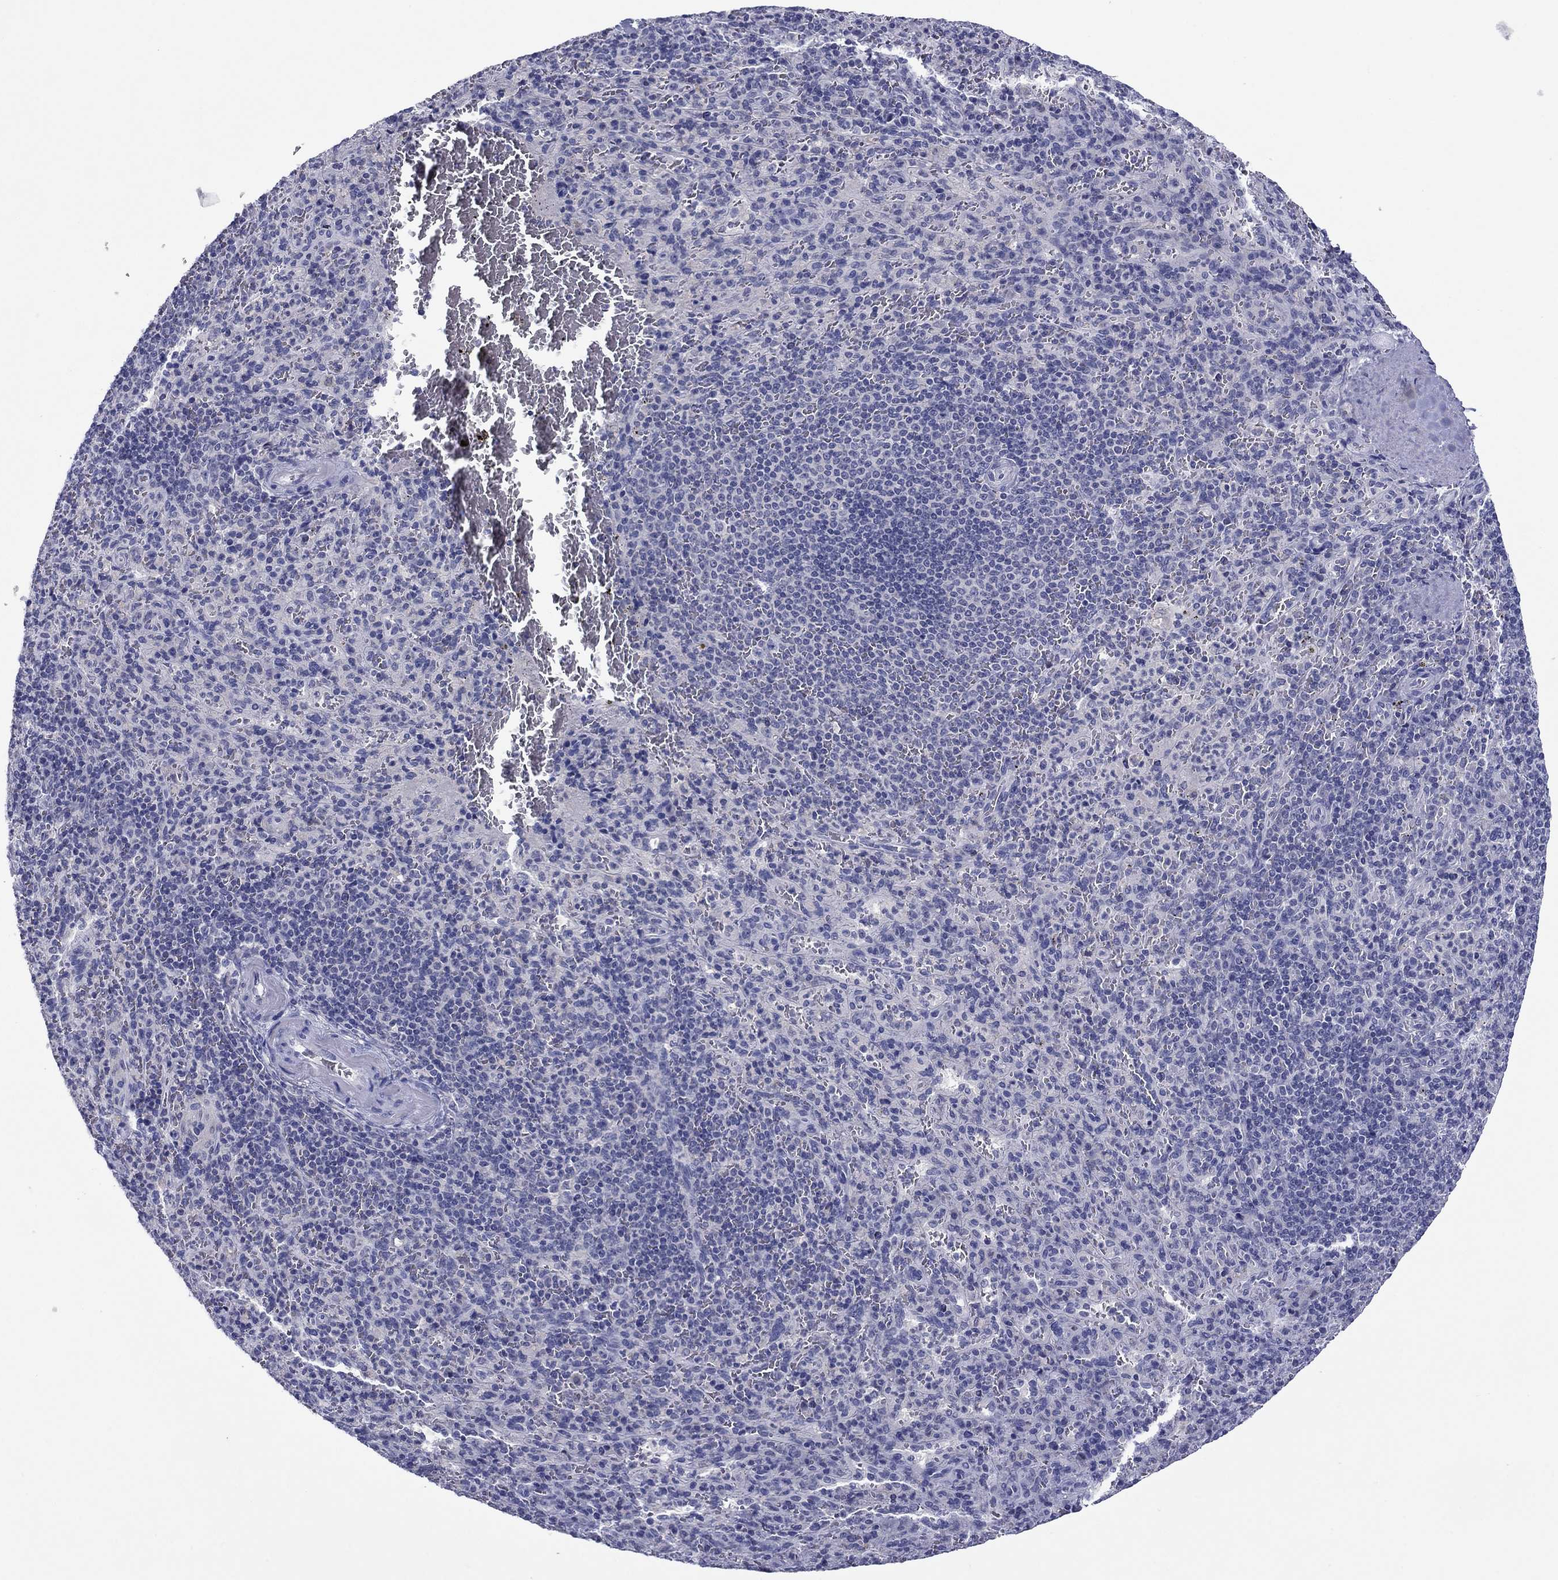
{"staining": {"intensity": "negative", "quantity": "none", "location": "none"}, "tissue": "spleen", "cell_type": "Cells in red pulp", "image_type": "normal", "snomed": [{"axis": "morphology", "description": "Normal tissue, NOS"}, {"axis": "topography", "description": "Spleen"}], "caption": "Cells in red pulp are negative for protein expression in normal human spleen.", "gene": "TCFL5", "patient": {"sex": "male", "age": 57}}